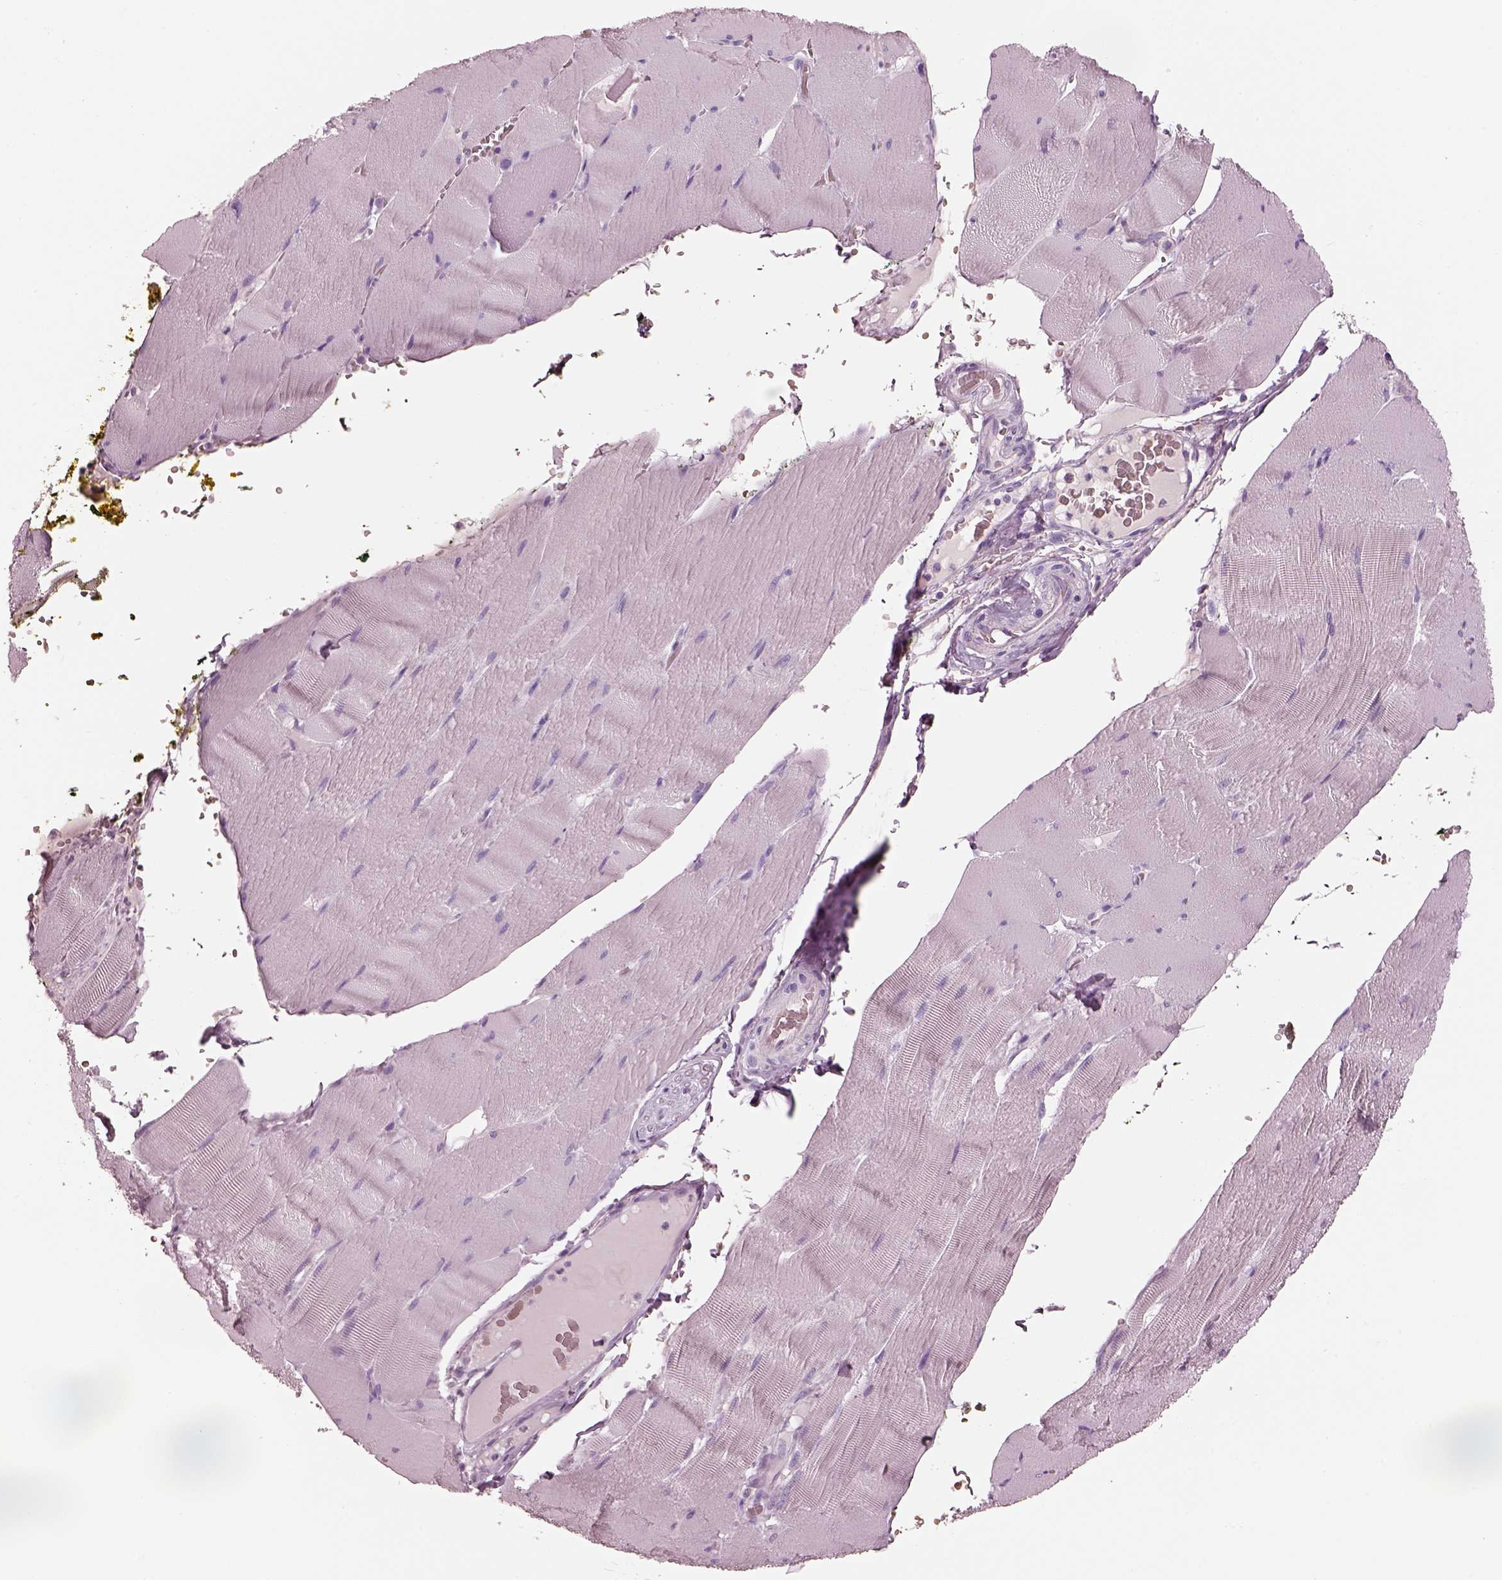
{"staining": {"intensity": "negative", "quantity": "none", "location": "none"}, "tissue": "skeletal muscle", "cell_type": "Myocytes", "image_type": "normal", "snomed": [{"axis": "morphology", "description": "Normal tissue, NOS"}, {"axis": "topography", "description": "Skeletal muscle"}], "caption": "The histopathology image demonstrates no significant expression in myocytes of skeletal muscle.", "gene": "ELSPBP1", "patient": {"sex": "male", "age": 56}}